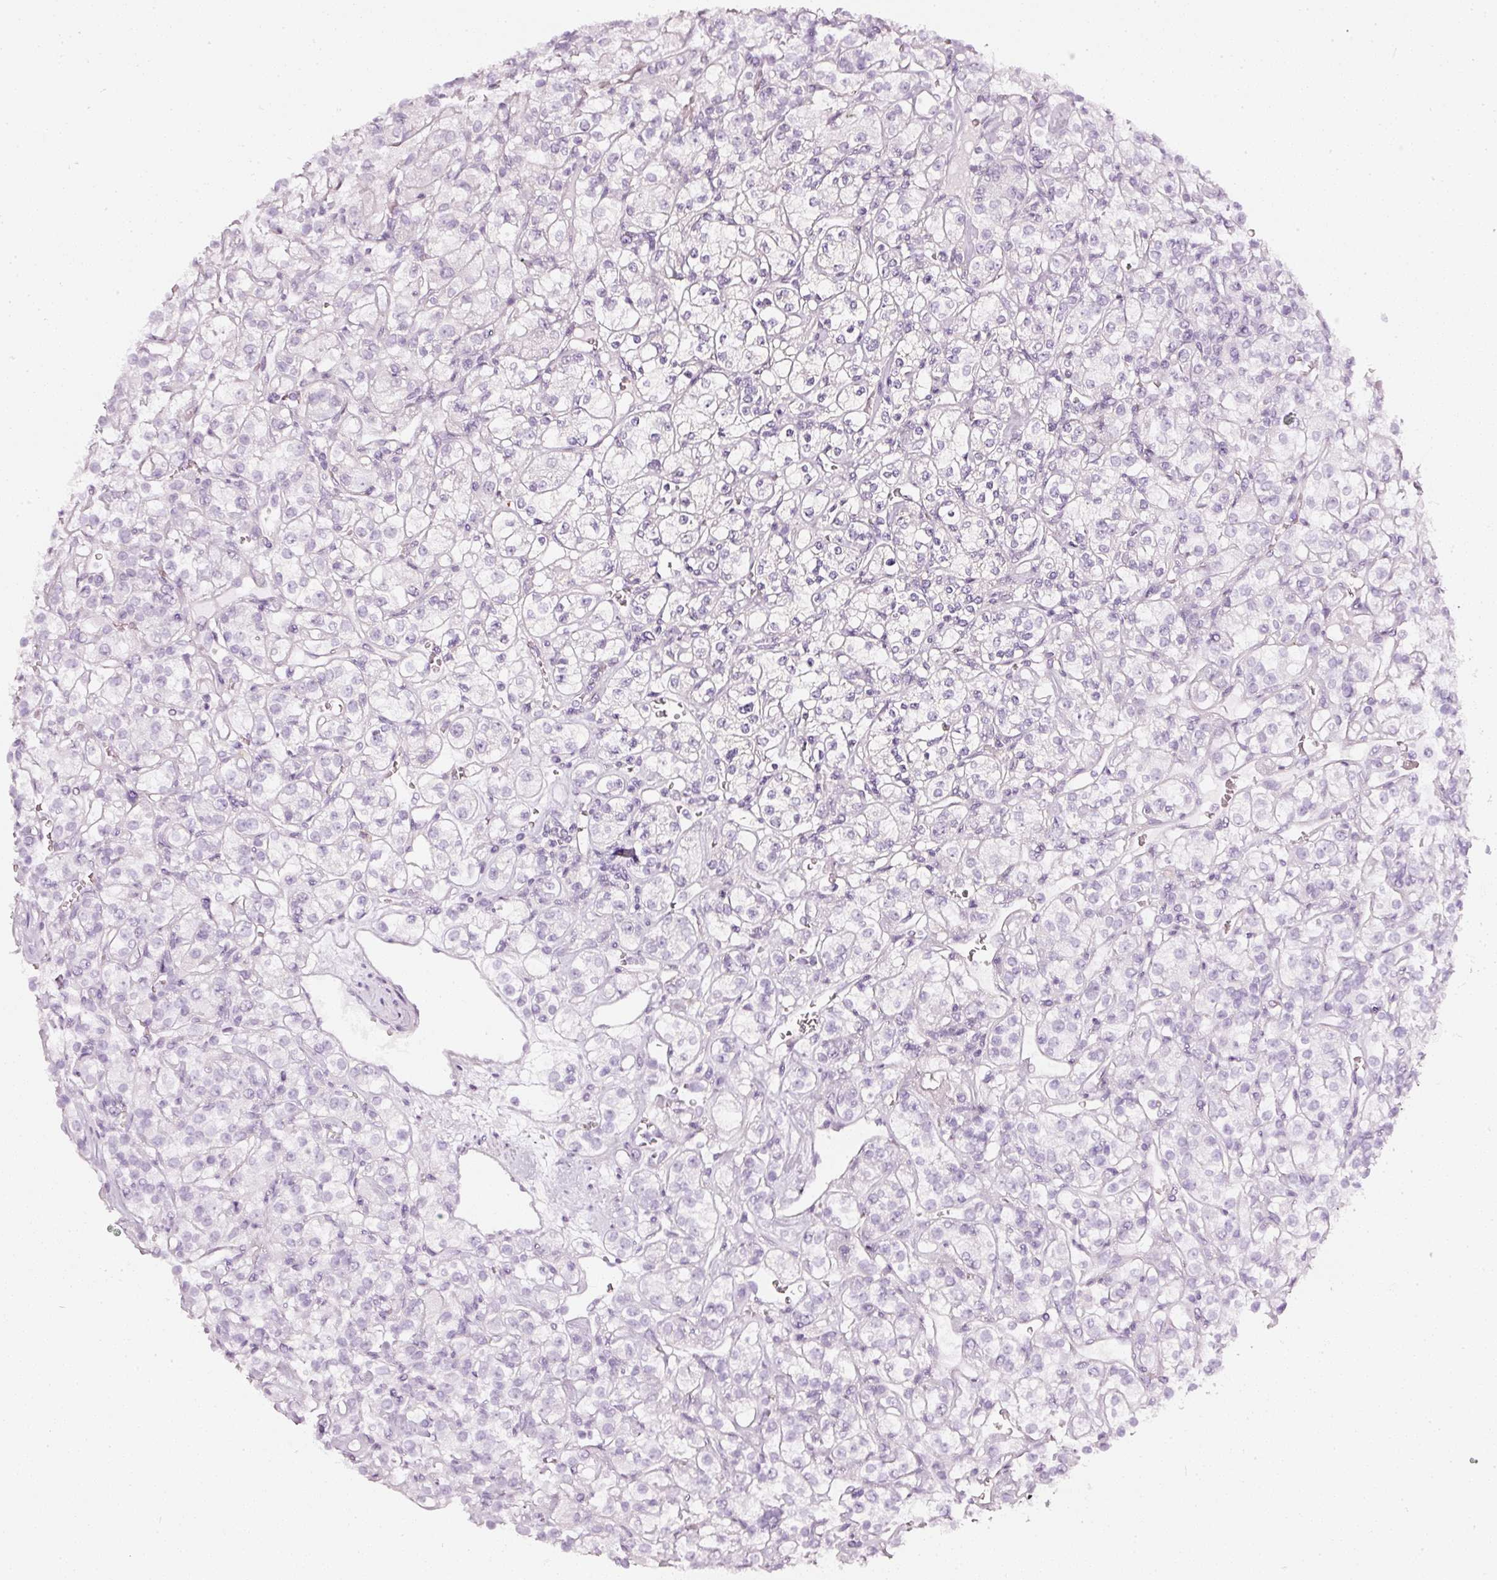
{"staining": {"intensity": "negative", "quantity": "none", "location": "none"}, "tissue": "renal cancer", "cell_type": "Tumor cells", "image_type": "cancer", "snomed": [{"axis": "morphology", "description": "Adenocarcinoma, NOS"}, {"axis": "topography", "description": "Kidney"}], "caption": "Immunohistochemistry of renal cancer (adenocarcinoma) reveals no expression in tumor cells. Nuclei are stained in blue.", "gene": "CNP", "patient": {"sex": "male", "age": 77}}